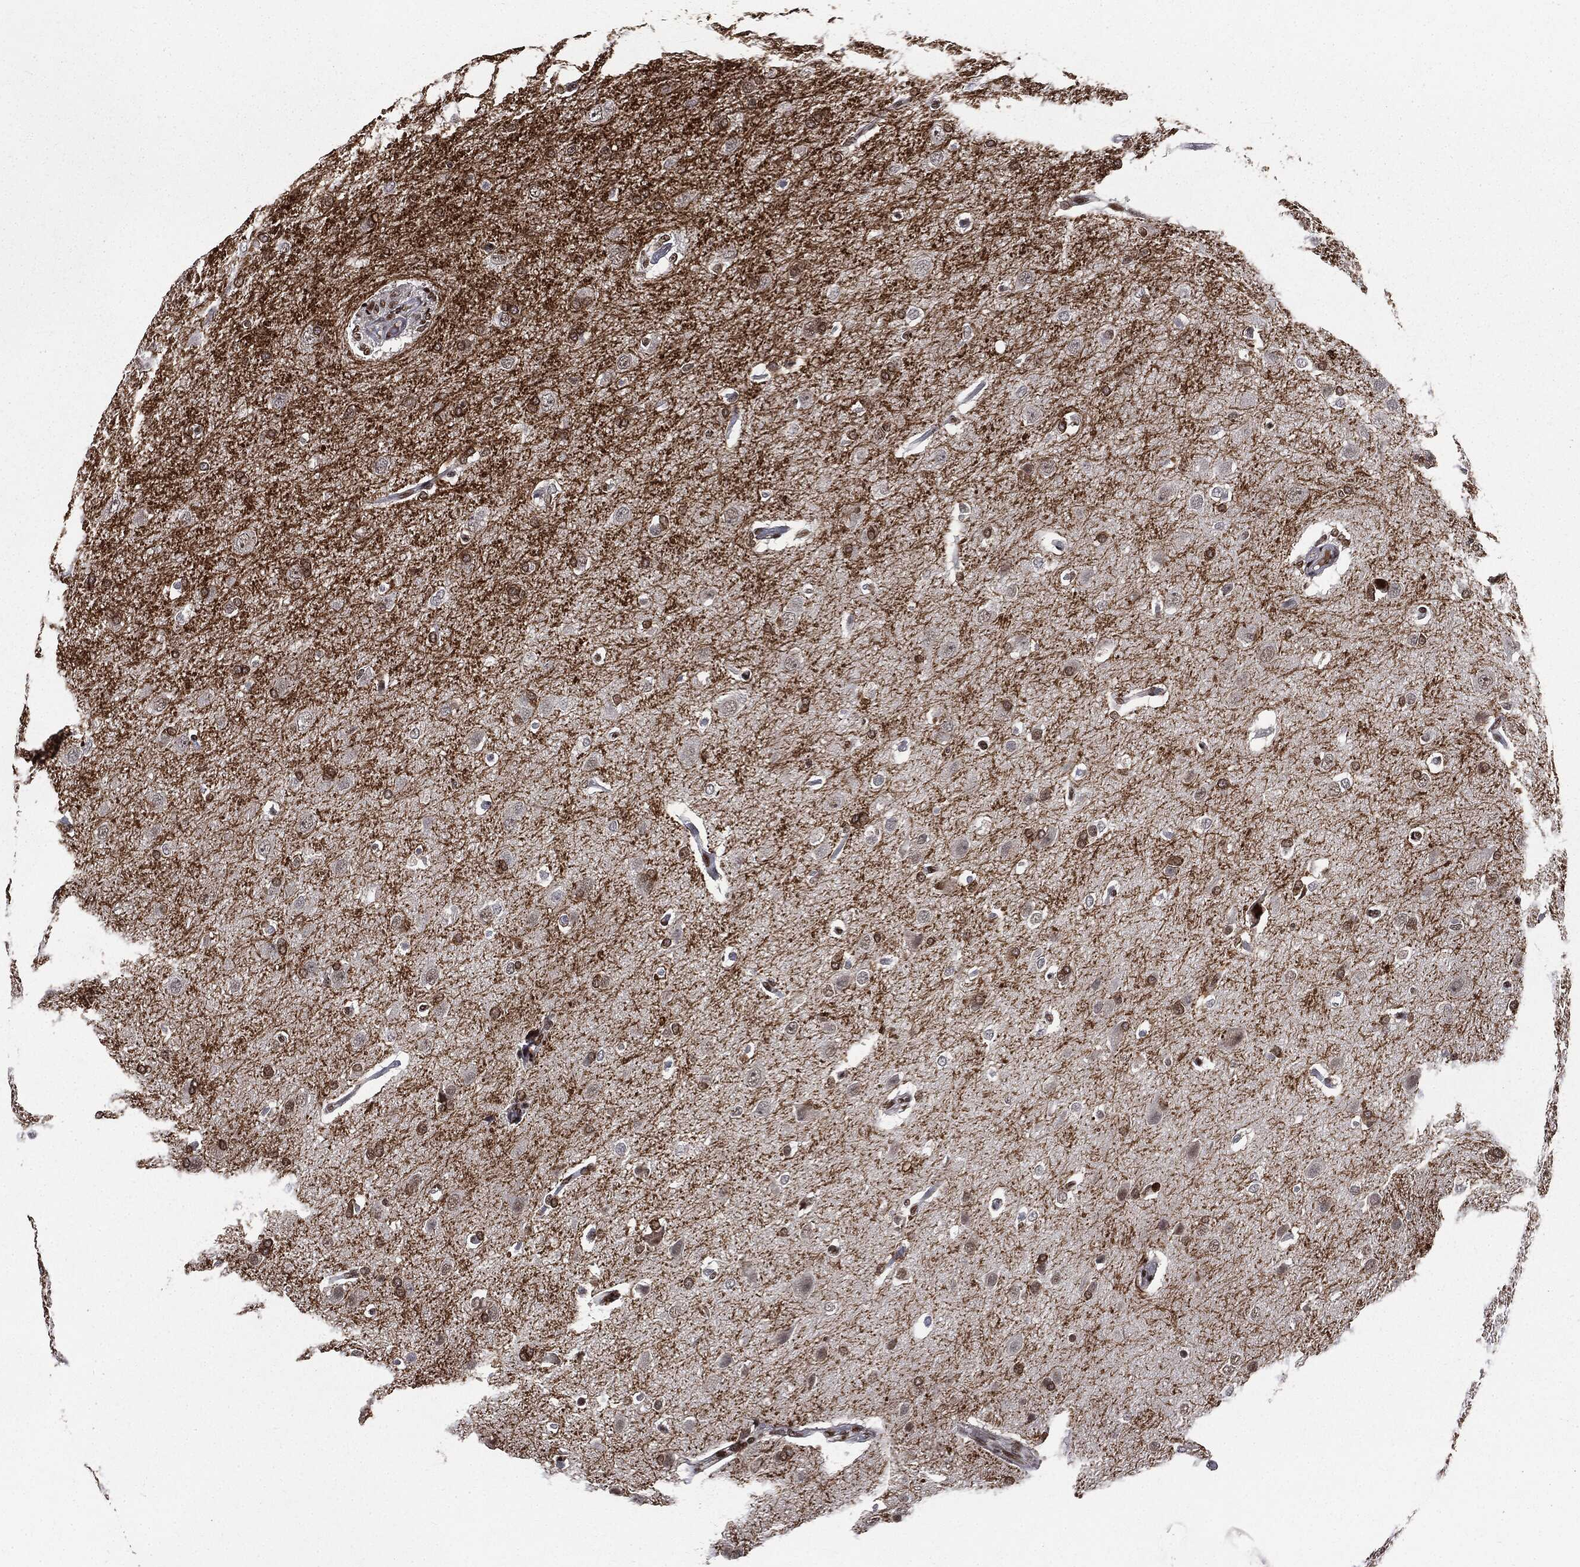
{"staining": {"intensity": "negative", "quantity": "none", "location": "none"}, "tissue": "glioma", "cell_type": "Tumor cells", "image_type": "cancer", "snomed": [{"axis": "morphology", "description": "Glioma, malignant, High grade"}, {"axis": "topography", "description": "Brain"}], "caption": "DAB immunohistochemical staining of human malignant glioma (high-grade) reveals no significant positivity in tumor cells.", "gene": "DPH2", "patient": {"sex": "male", "age": 68}}